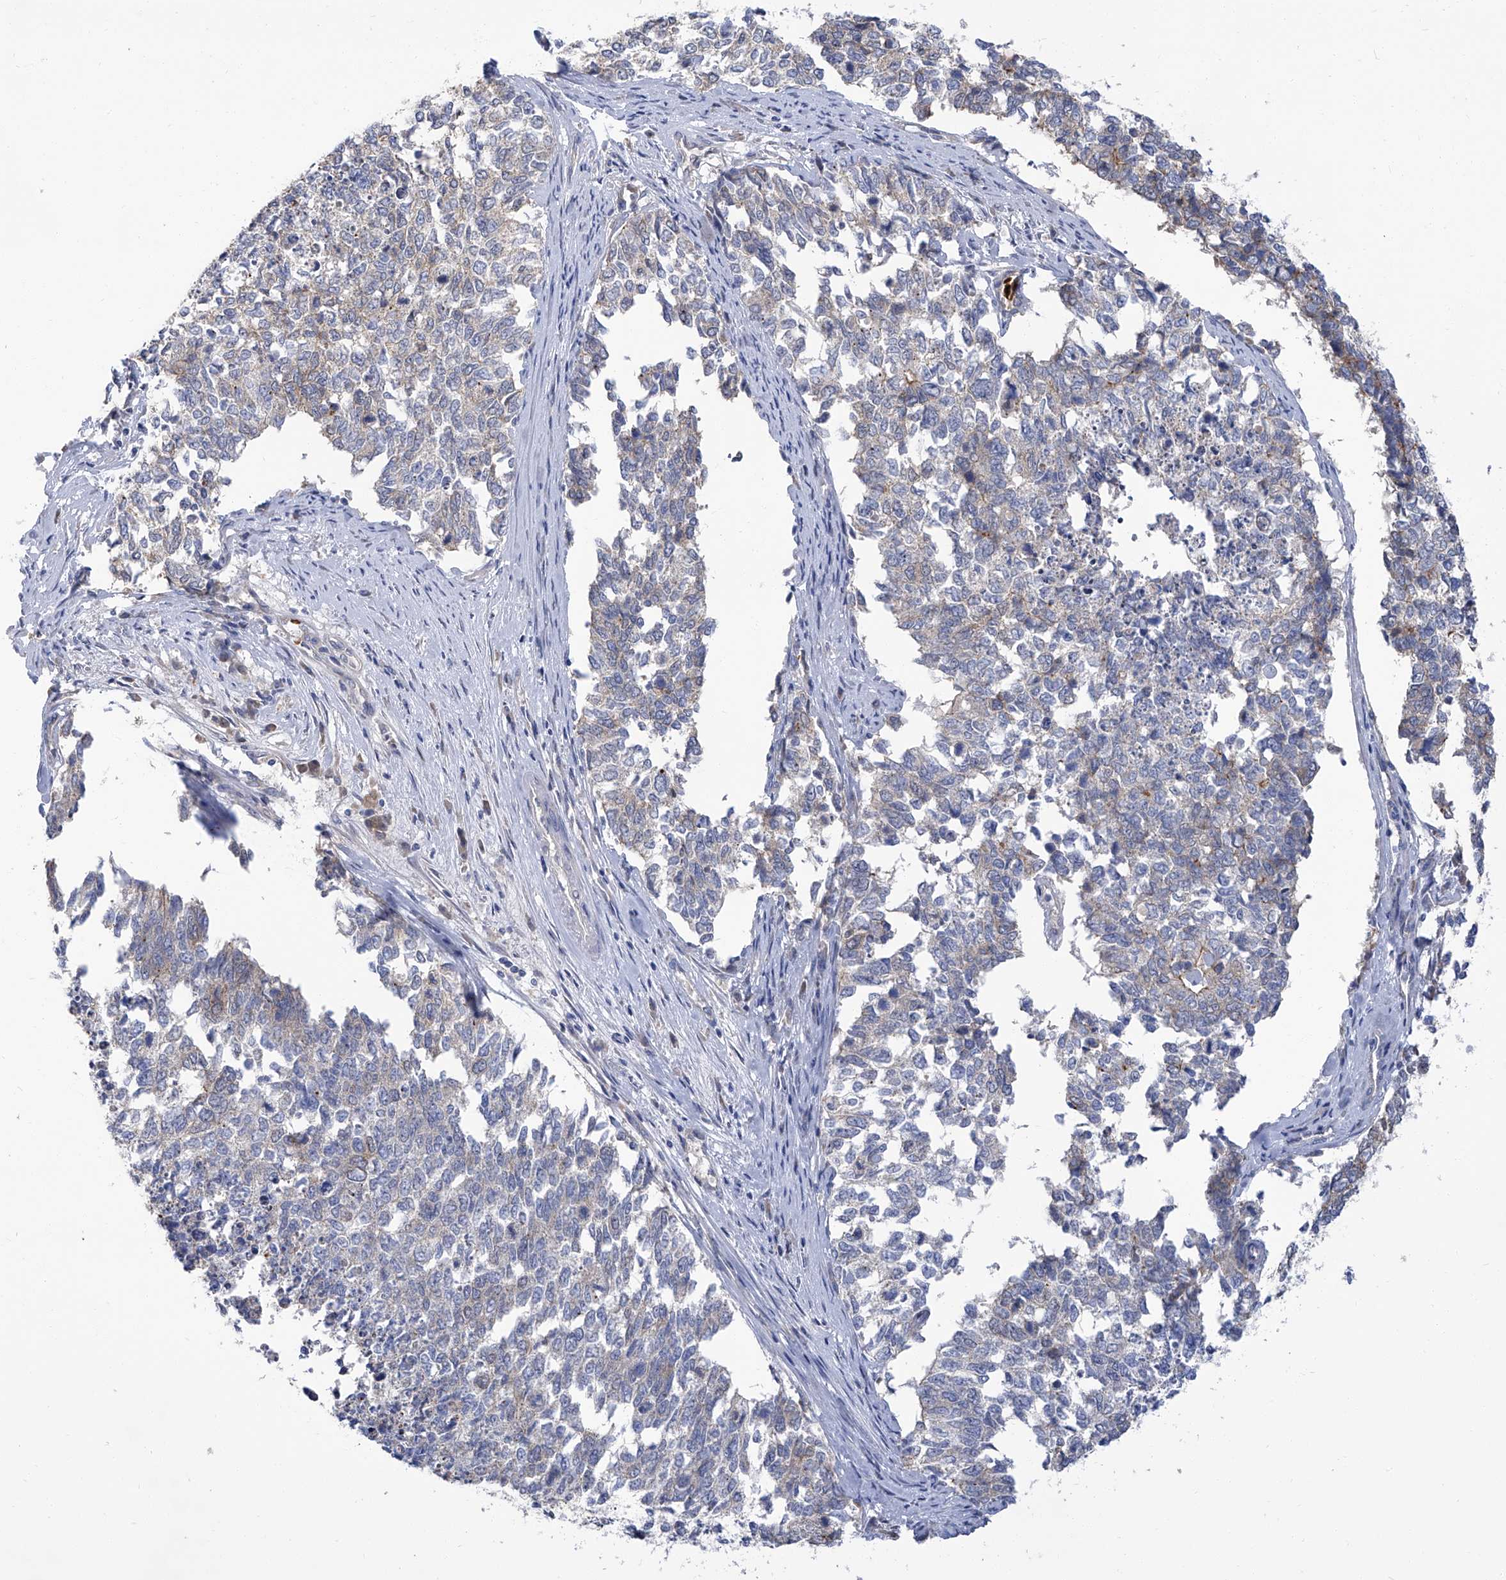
{"staining": {"intensity": "negative", "quantity": "none", "location": "none"}, "tissue": "cervical cancer", "cell_type": "Tumor cells", "image_type": "cancer", "snomed": [{"axis": "morphology", "description": "Squamous cell carcinoma, NOS"}, {"axis": "topography", "description": "Cervix"}], "caption": "IHC image of human cervical cancer (squamous cell carcinoma) stained for a protein (brown), which exhibits no expression in tumor cells.", "gene": "PARD3", "patient": {"sex": "female", "age": 63}}